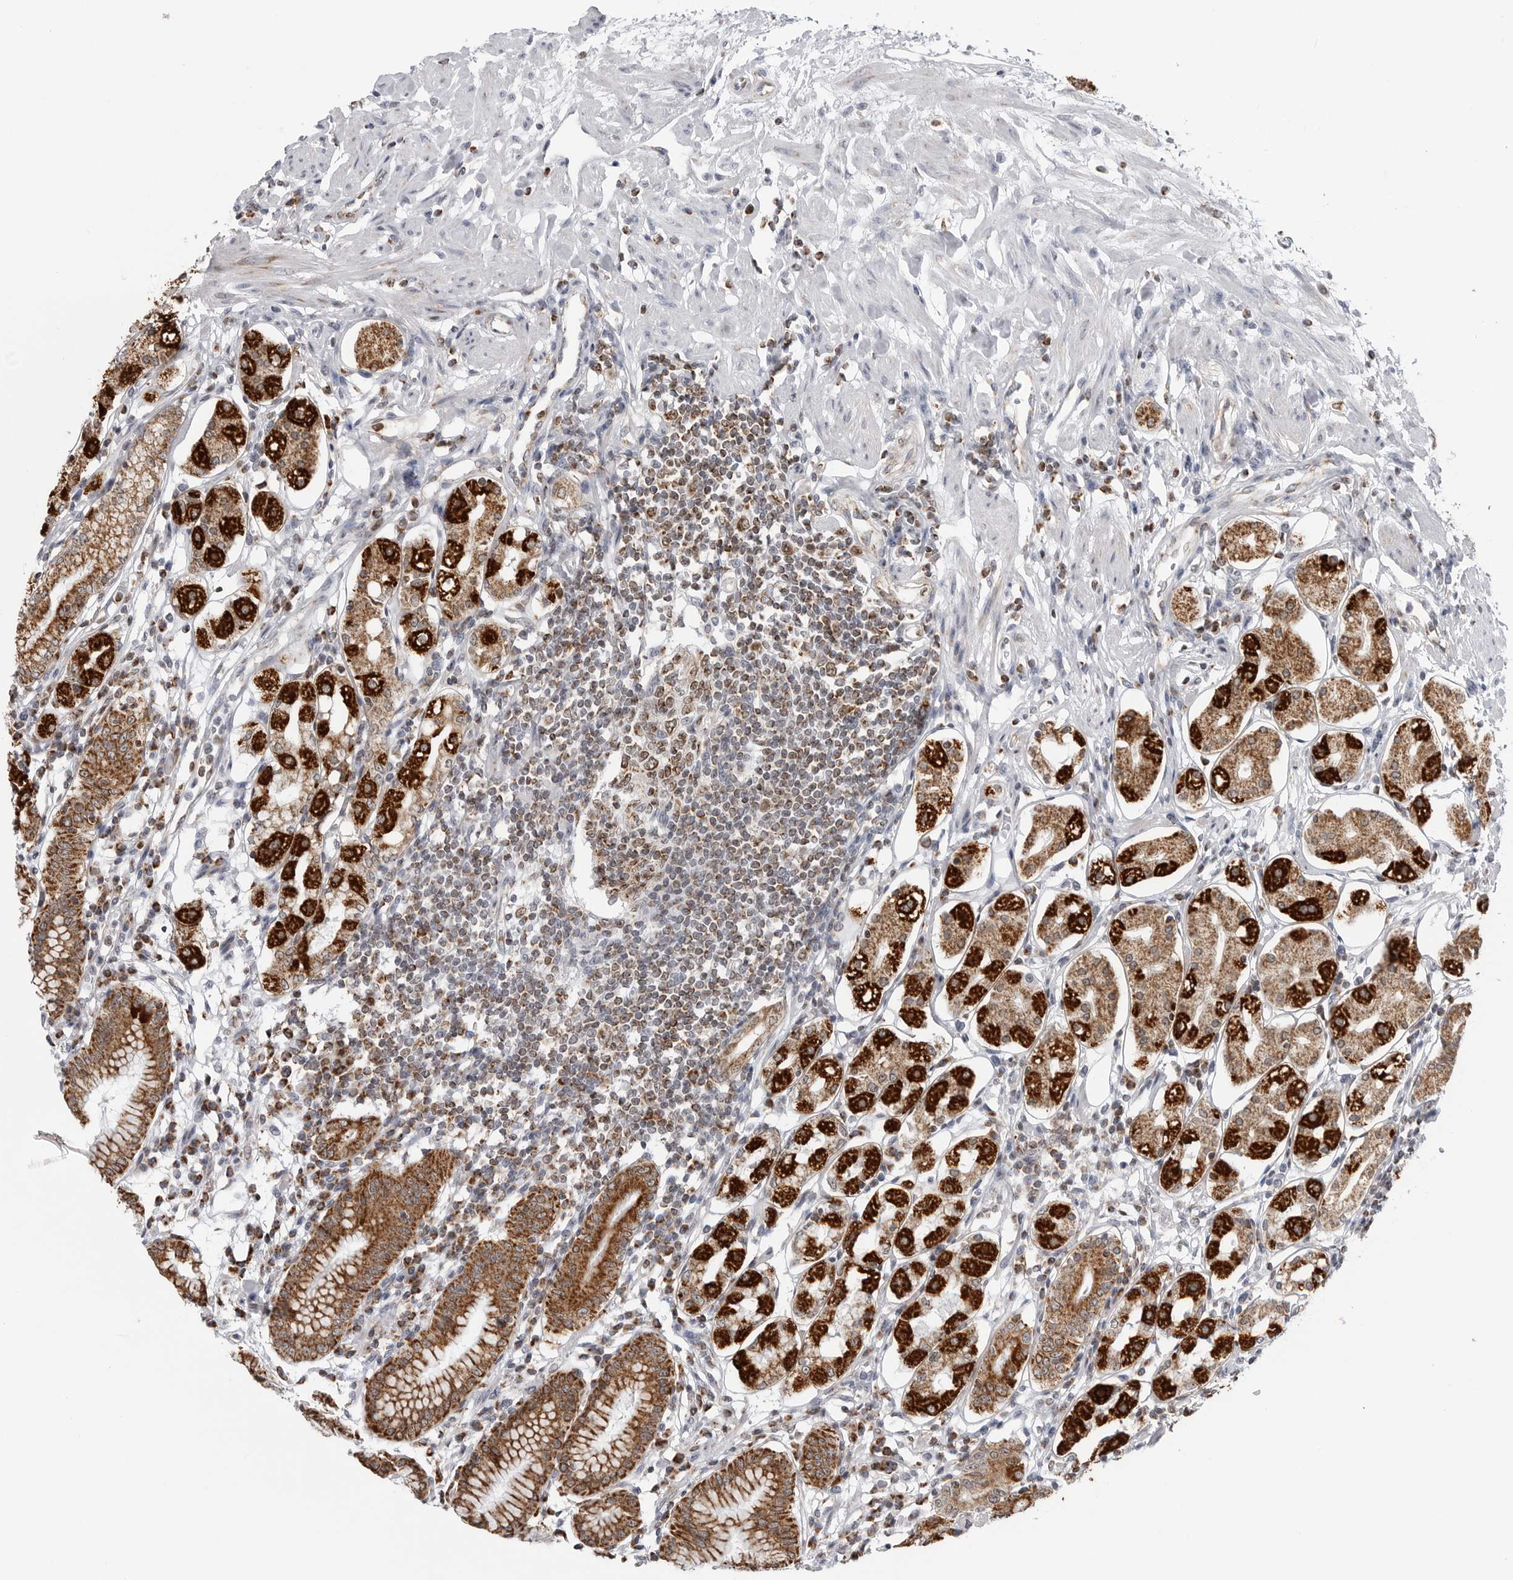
{"staining": {"intensity": "strong", "quantity": ">75%", "location": "cytoplasmic/membranous"}, "tissue": "stomach", "cell_type": "Glandular cells", "image_type": "normal", "snomed": [{"axis": "morphology", "description": "Normal tissue, NOS"}, {"axis": "topography", "description": "Stomach"}, {"axis": "topography", "description": "Stomach, lower"}], "caption": "This photomicrograph reveals IHC staining of benign human stomach, with high strong cytoplasmic/membranous staining in approximately >75% of glandular cells.", "gene": "COX5A", "patient": {"sex": "female", "age": 56}}